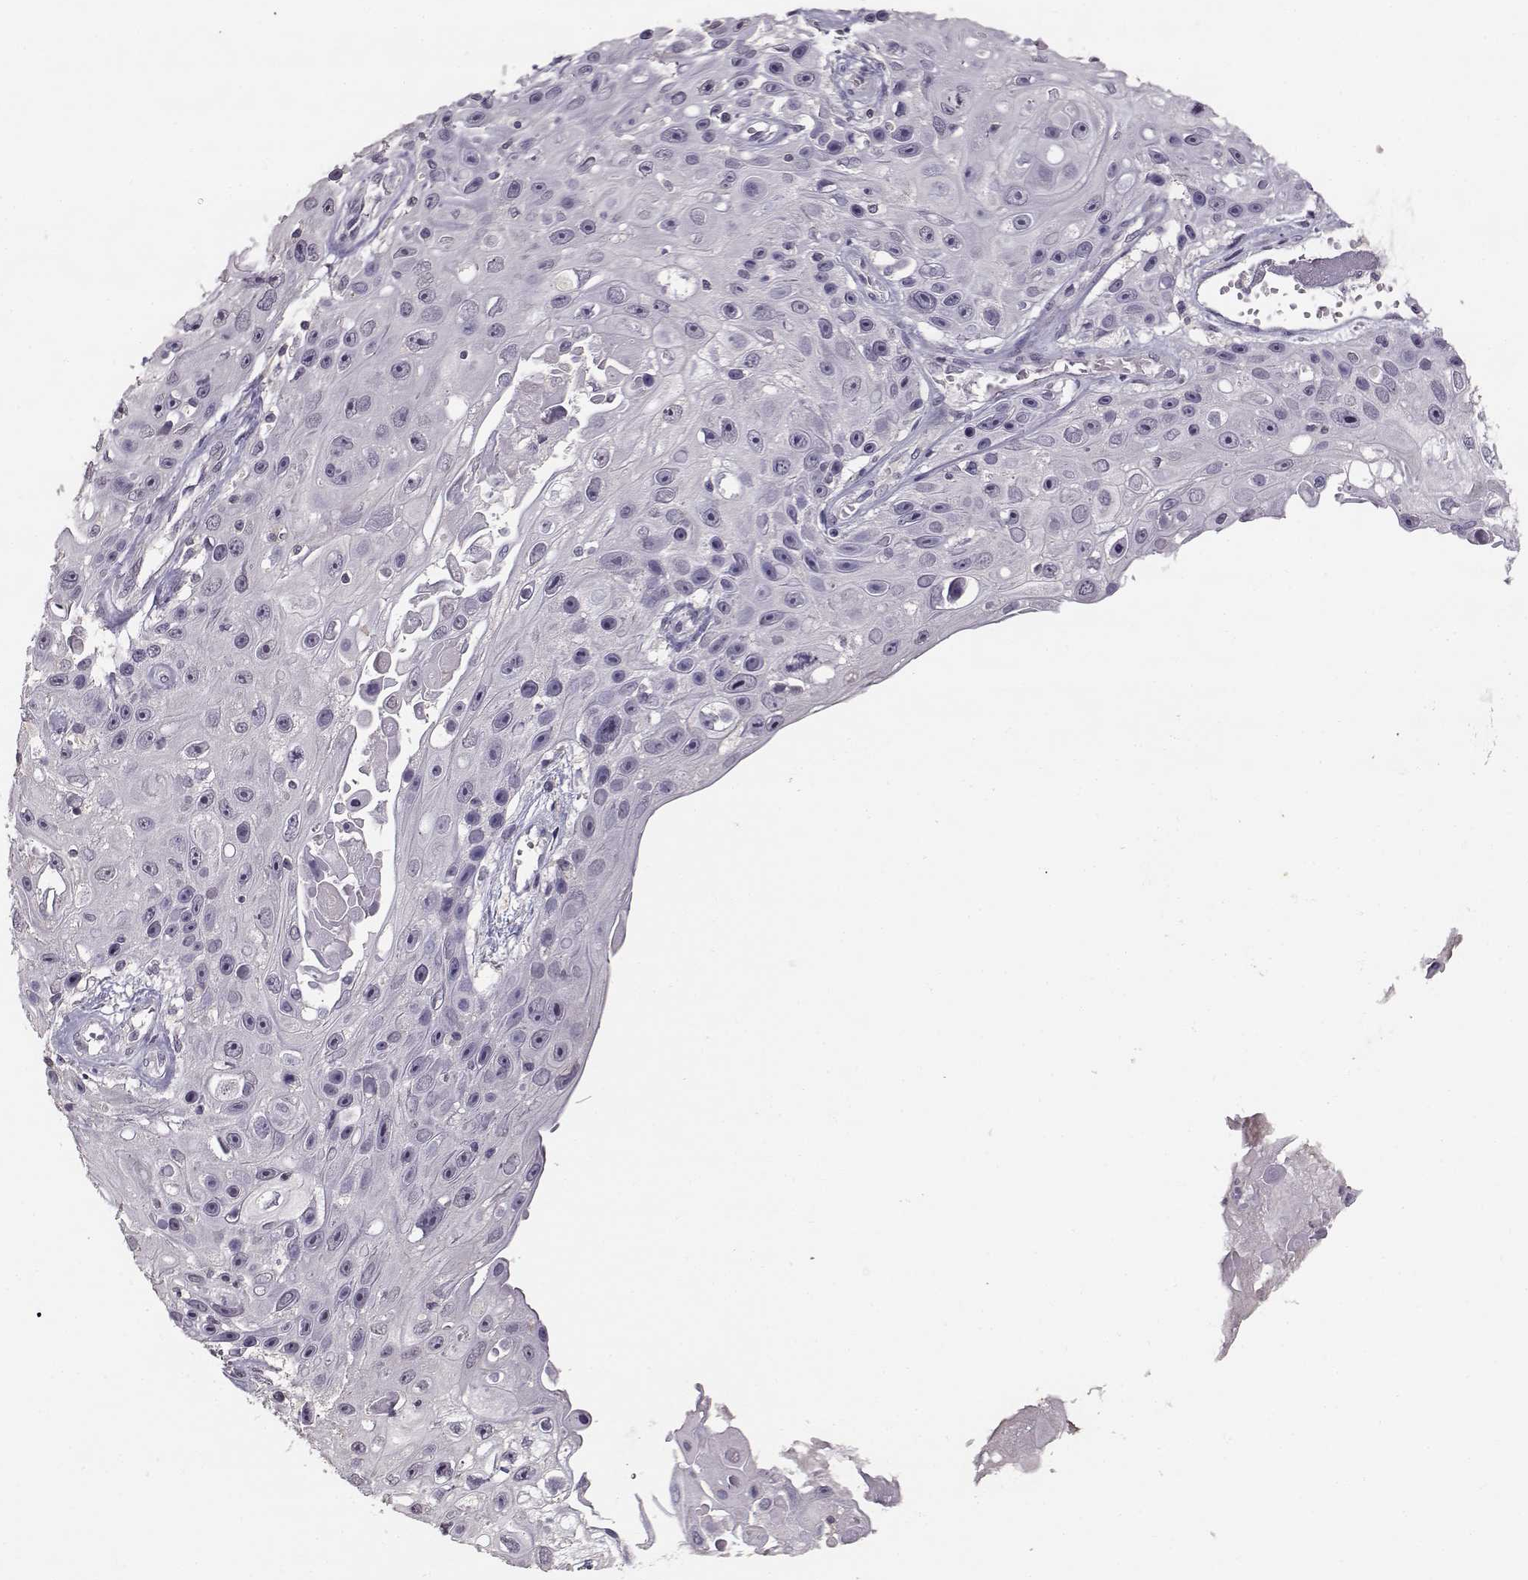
{"staining": {"intensity": "negative", "quantity": "none", "location": "none"}, "tissue": "skin cancer", "cell_type": "Tumor cells", "image_type": "cancer", "snomed": [{"axis": "morphology", "description": "Squamous cell carcinoma, NOS"}, {"axis": "topography", "description": "Skin"}], "caption": "Skin cancer stained for a protein using IHC exhibits no staining tumor cells.", "gene": "UROC1", "patient": {"sex": "male", "age": 82}}